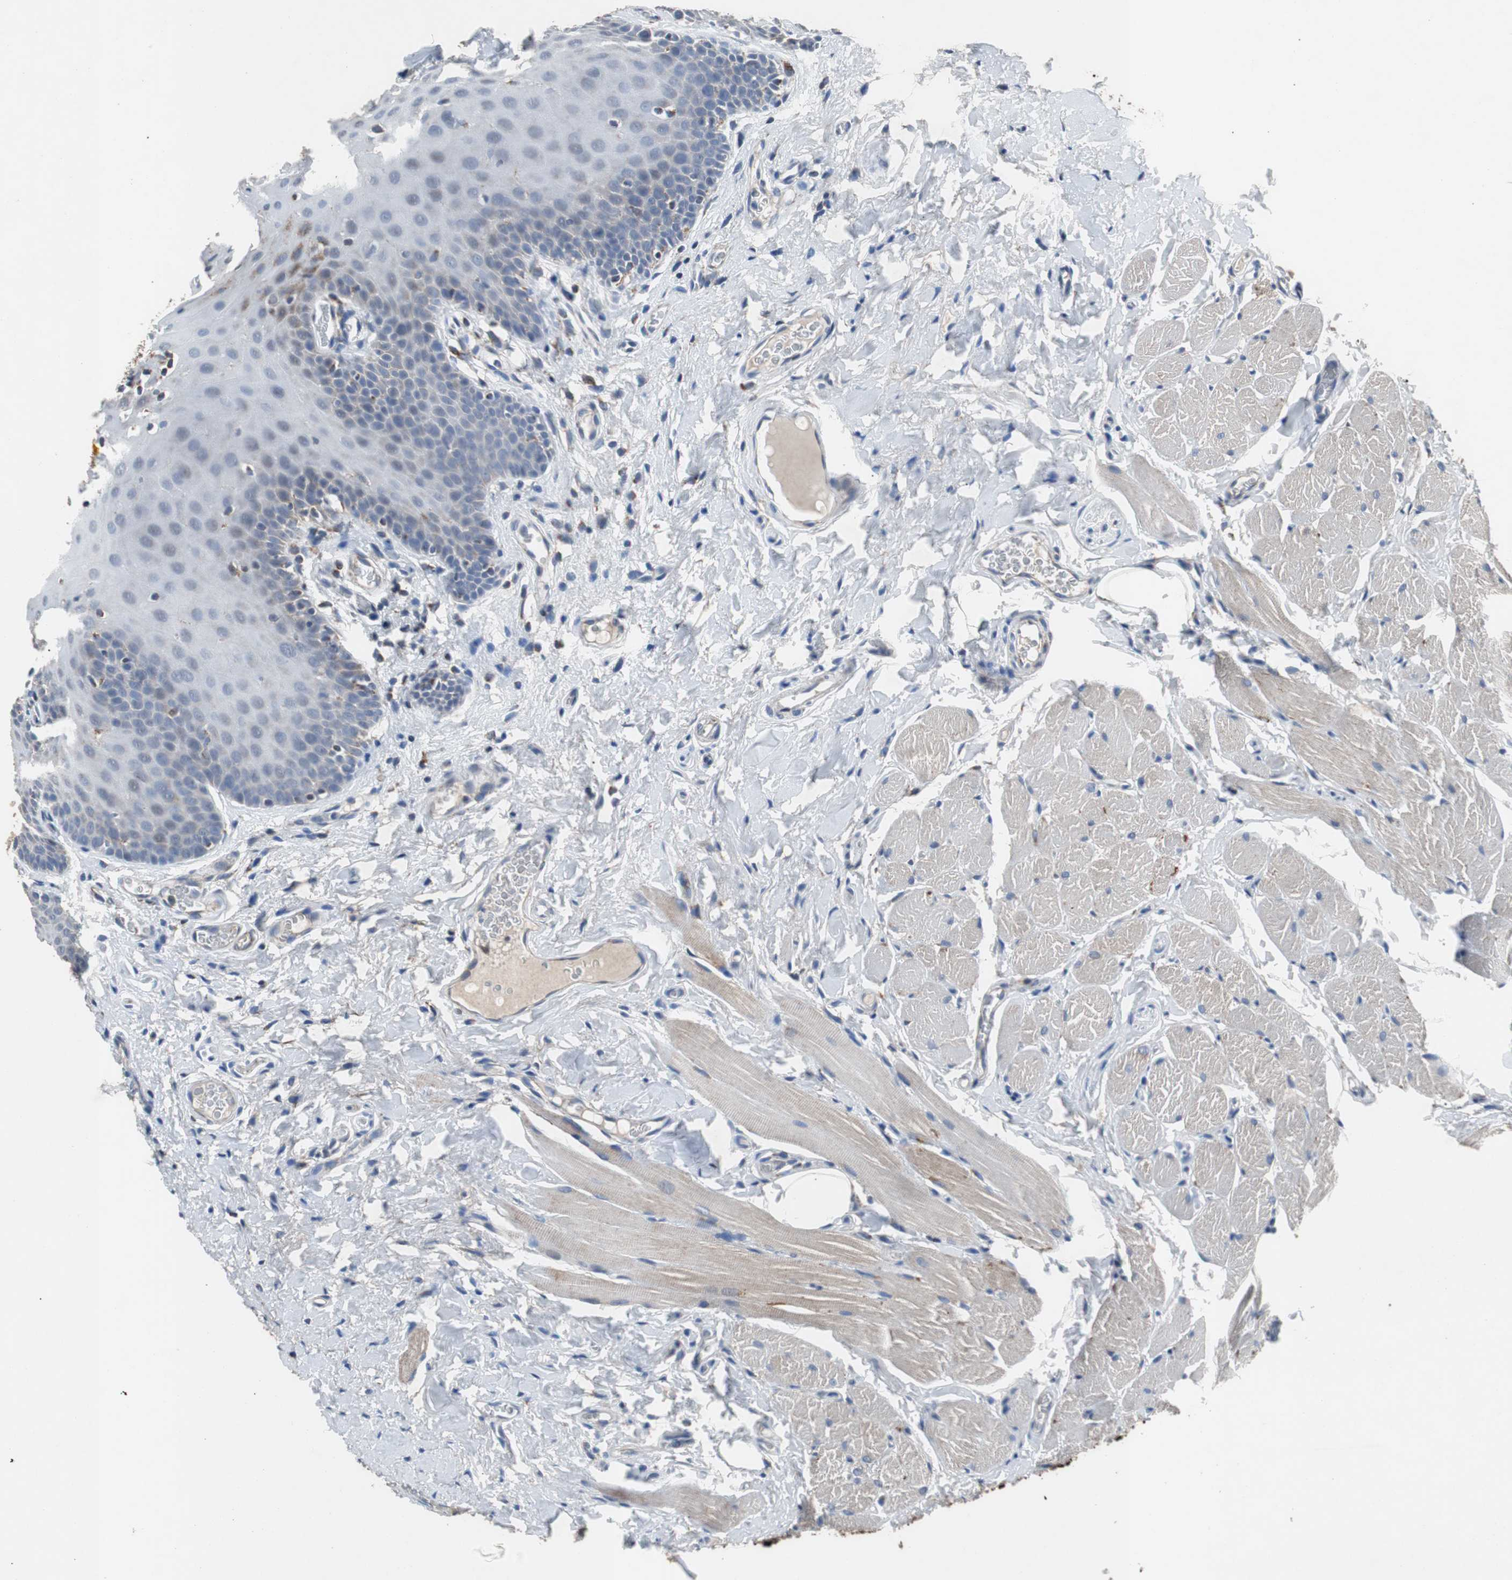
{"staining": {"intensity": "weak", "quantity": "<25%", "location": "cytoplasmic/membranous"}, "tissue": "oral mucosa", "cell_type": "Squamous epithelial cells", "image_type": "normal", "snomed": [{"axis": "morphology", "description": "Normal tissue, NOS"}, {"axis": "topography", "description": "Oral tissue"}], "caption": "The immunohistochemistry photomicrograph has no significant staining in squamous epithelial cells of oral mucosa.", "gene": "PITRM1", "patient": {"sex": "male", "age": 54}}